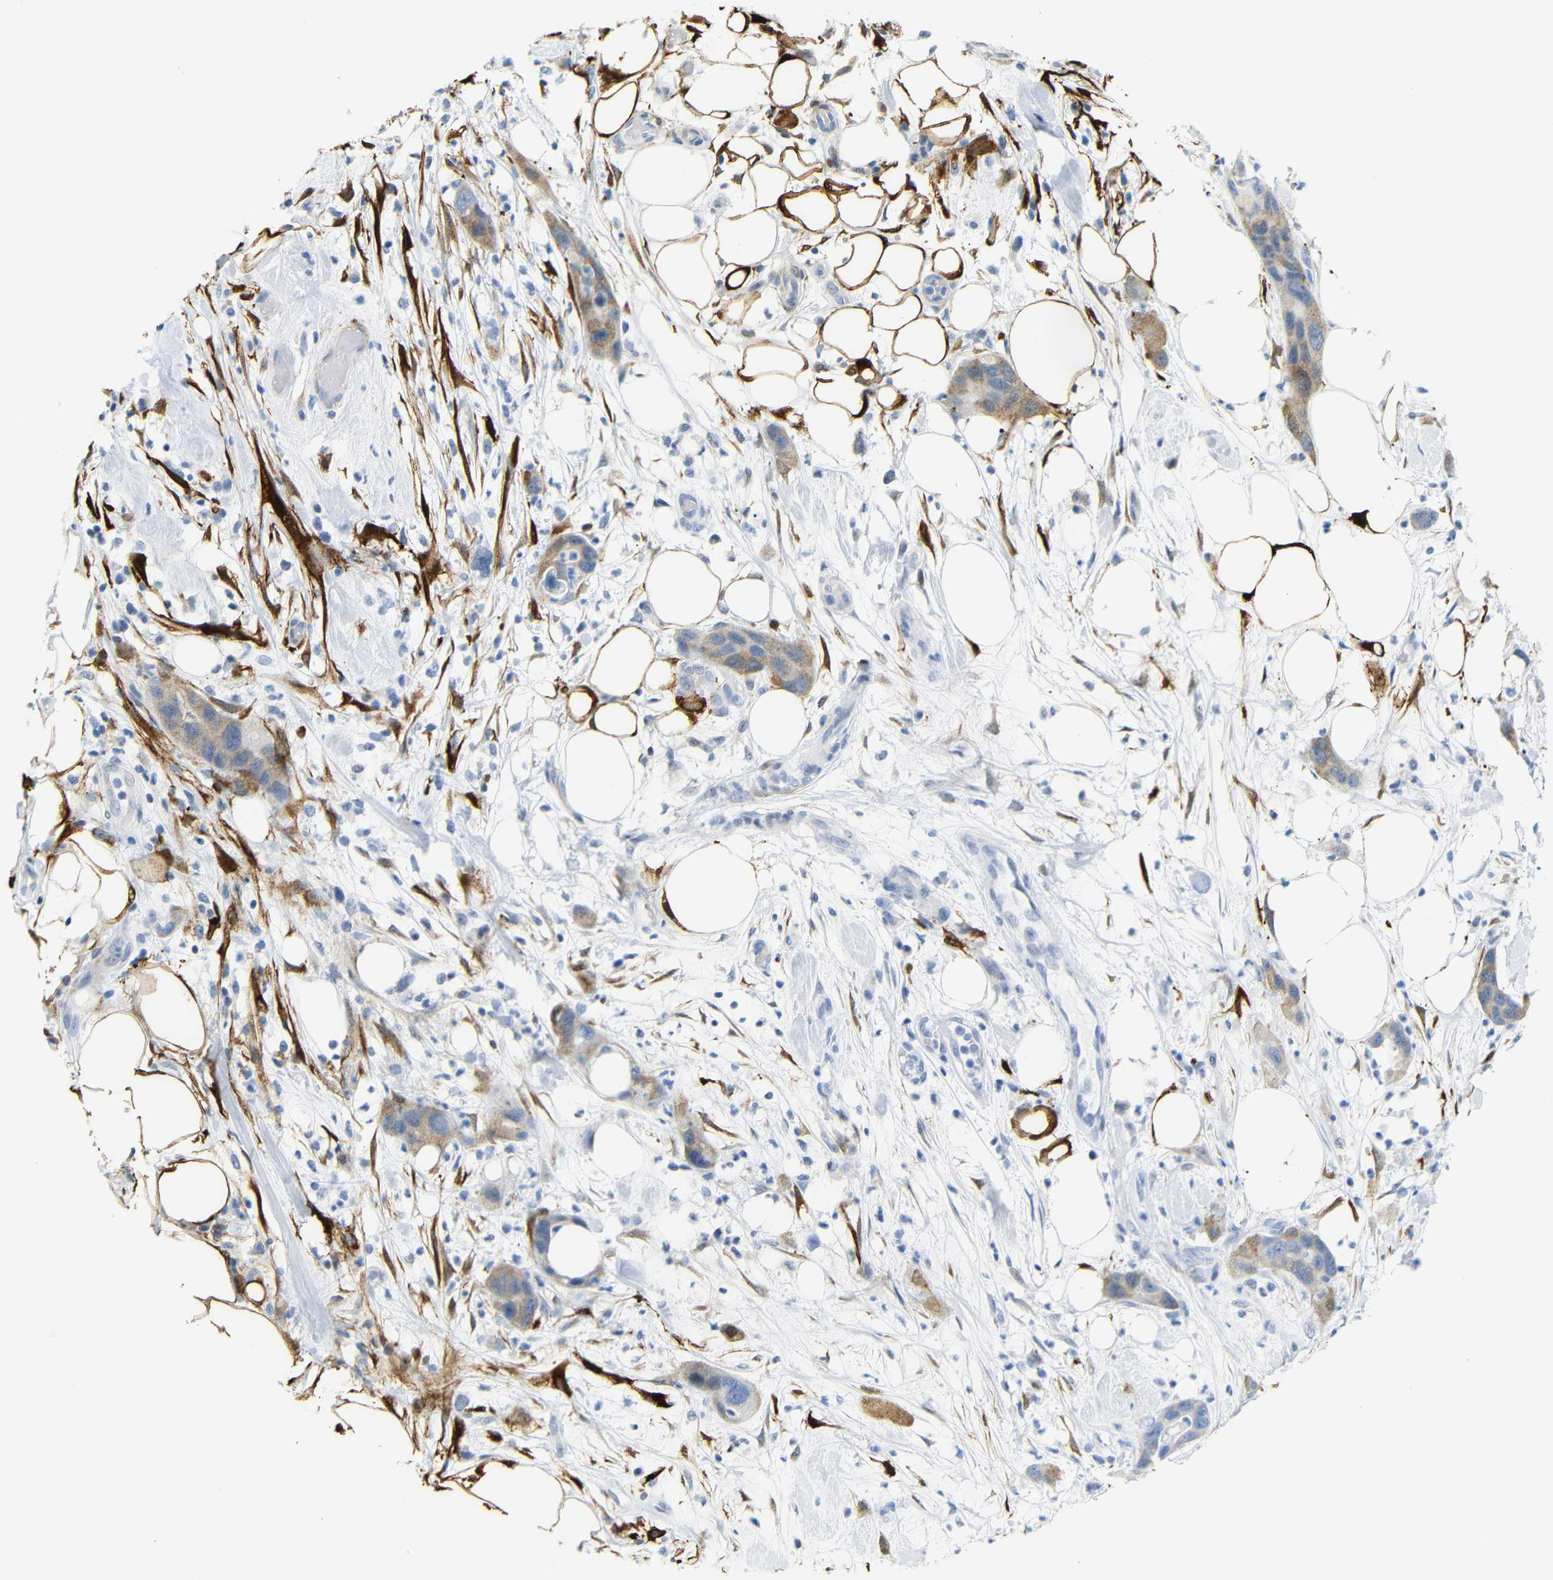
{"staining": {"intensity": "moderate", "quantity": "25%-75%", "location": "cytoplasmic/membranous"}, "tissue": "pancreatic cancer", "cell_type": "Tumor cells", "image_type": "cancer", "snomed": [{"axis": "morphology", "description": "Adenocarcinoma, NOS"}, {"axis": "topography", "description": "Pancreas"}], "caption": "Immunohistochemical staining of human pancreatic cancer demonstrates moderate cytoplasmic/membranous protein expression in about 25%-75% of tumor cells.", "gene": "MT1A", "patient": {"sex": "female", "age": 71}}